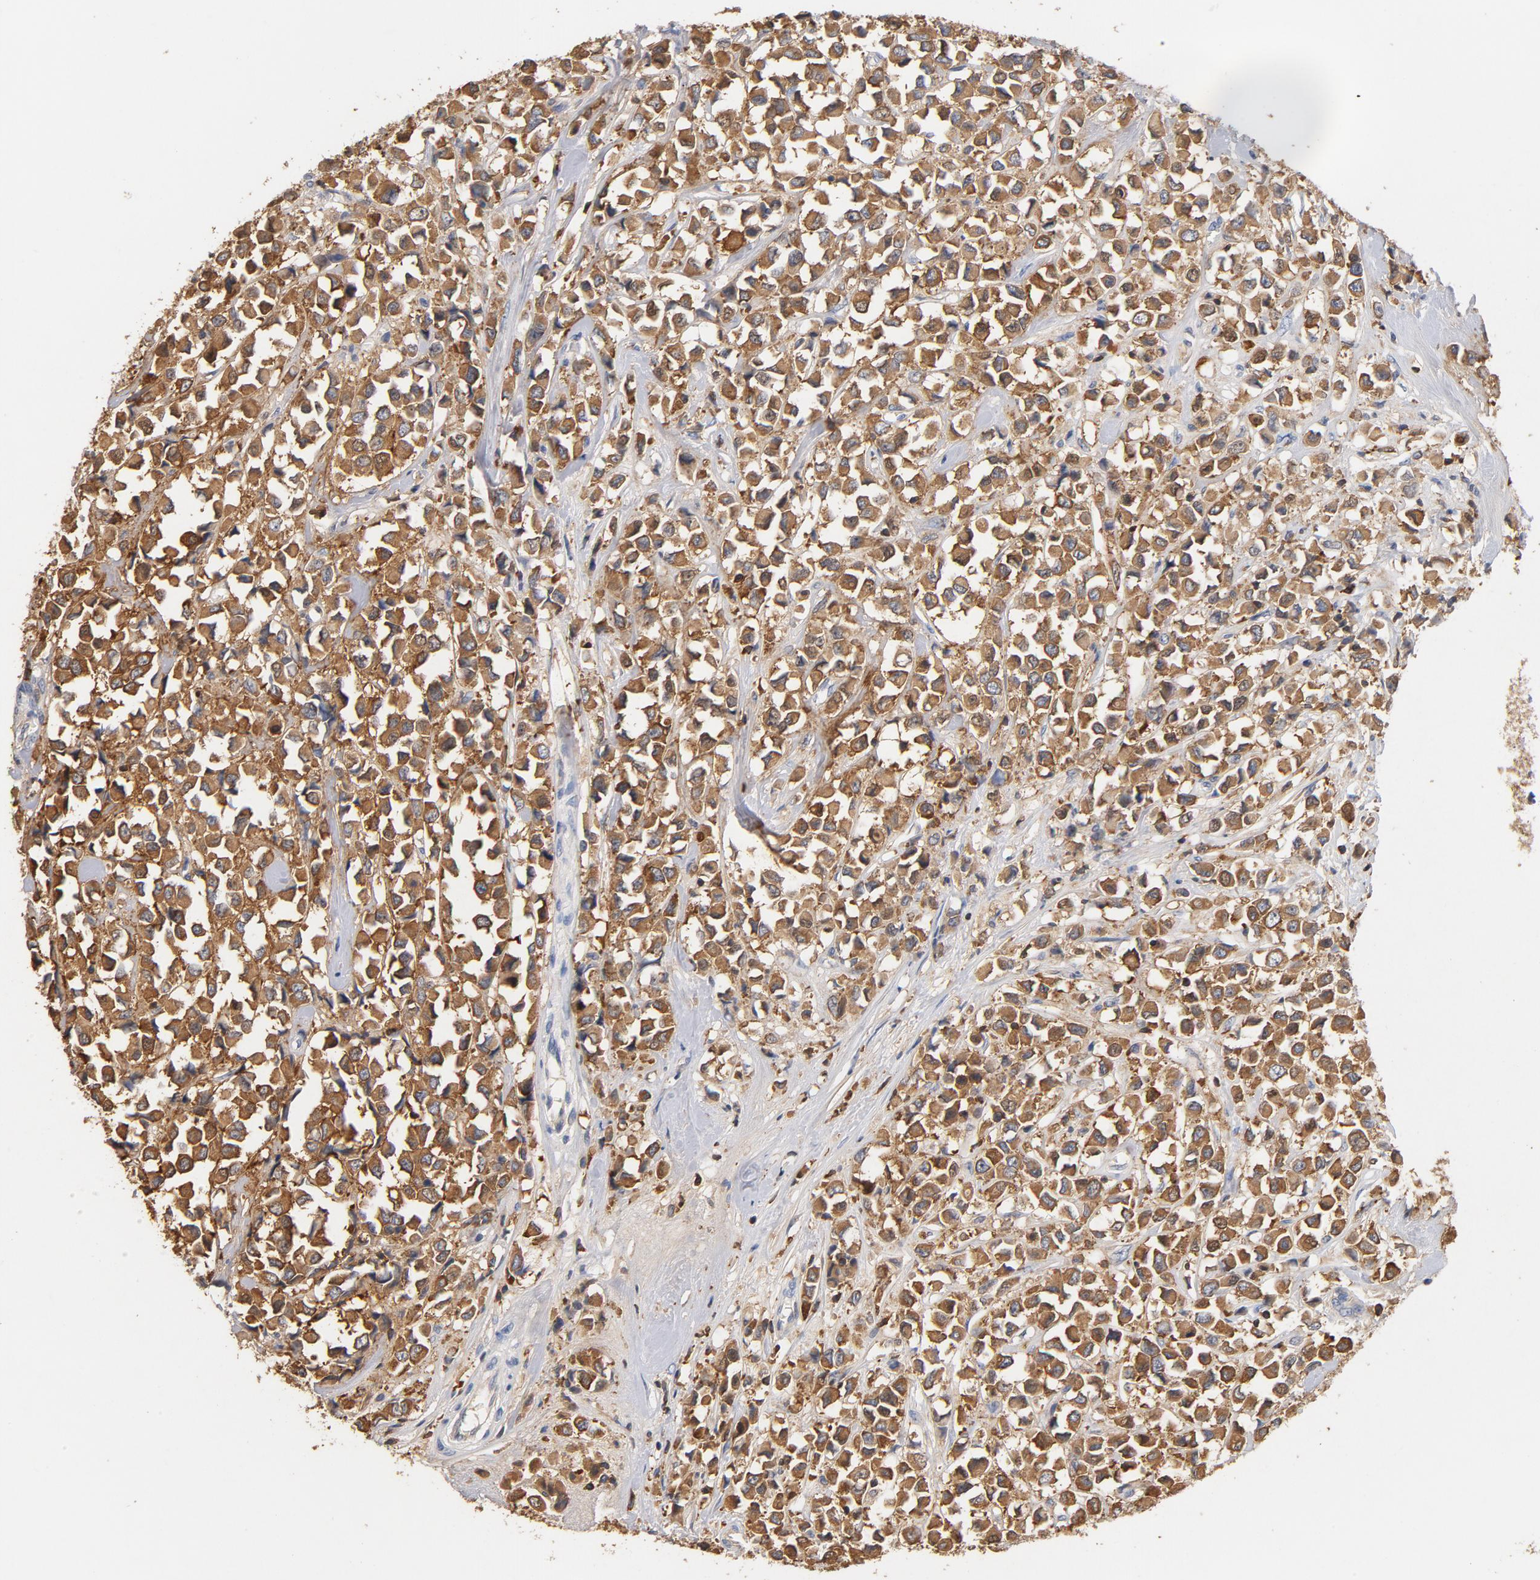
{"staining": {"intensity": "strong", "quantity": ">75%", "location": "cytoplasmic/membranous"}, "tissue": "breast cancer", "cell_type": "Tumor cells", "image_type": "cancer", "snomed": [{"axis": "morphology", "description": "Duct carcinoma"}, {"axis": "topography", "description": "Breast"}], "caption": "Strong cytoplasmic/membranous protein staining is appreciated in about >75% of tumor cells in breast invasive ductal carcinoma. (DAB (3,3'-diaminobenzidine) = brown stain, brightfield microscopy at high magnification).", "gene": "EZR", "patient": {"sex": "female", "age": 61}}